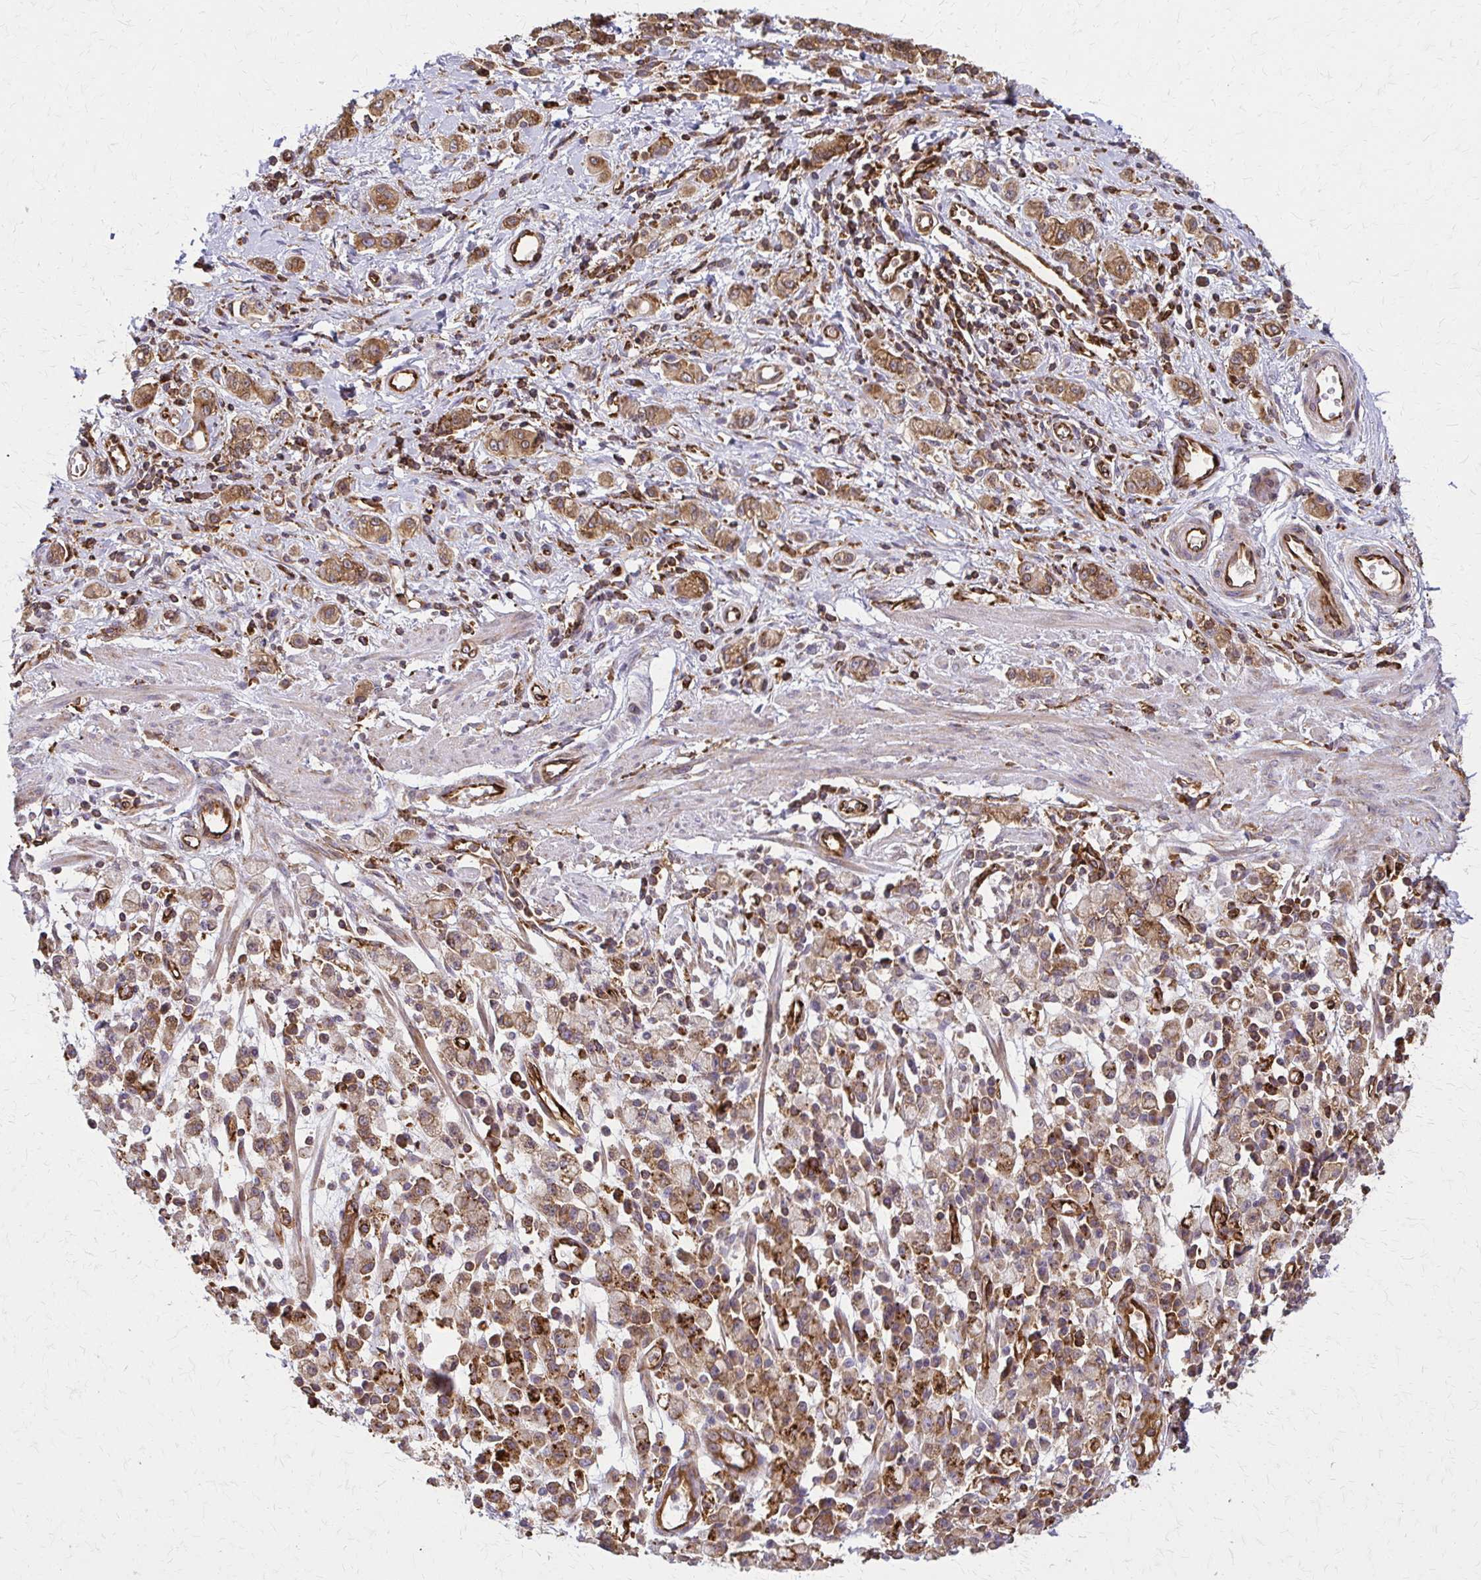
{"staining": {"intensity": "moderate", "quantity": ">75%", "location": "cytoplasmic/membranous"}, "tissue": "stomach cancer", "cell_type": "Tumor cells", "image_type": "cancer", "snomed": [{"axis": "morphology", "description": "Adenocarcinoma, NOS"}, {"axis": "topography", "description": "Stomach"}], "caption": "IHC staining of stomach adenocarcinoma, which shows medium levels of moderate cytoplasmic/membranous positivity in about >75% of tumor cells indicating moderate cytoplasmic/membranous protein expression. The staining was performed using DAB (brown) for protein detection and nuclei were counterstained in hematoxylin (blue).", "gene": "WASF2", "patient": {"sex": "male", "age": 77}}